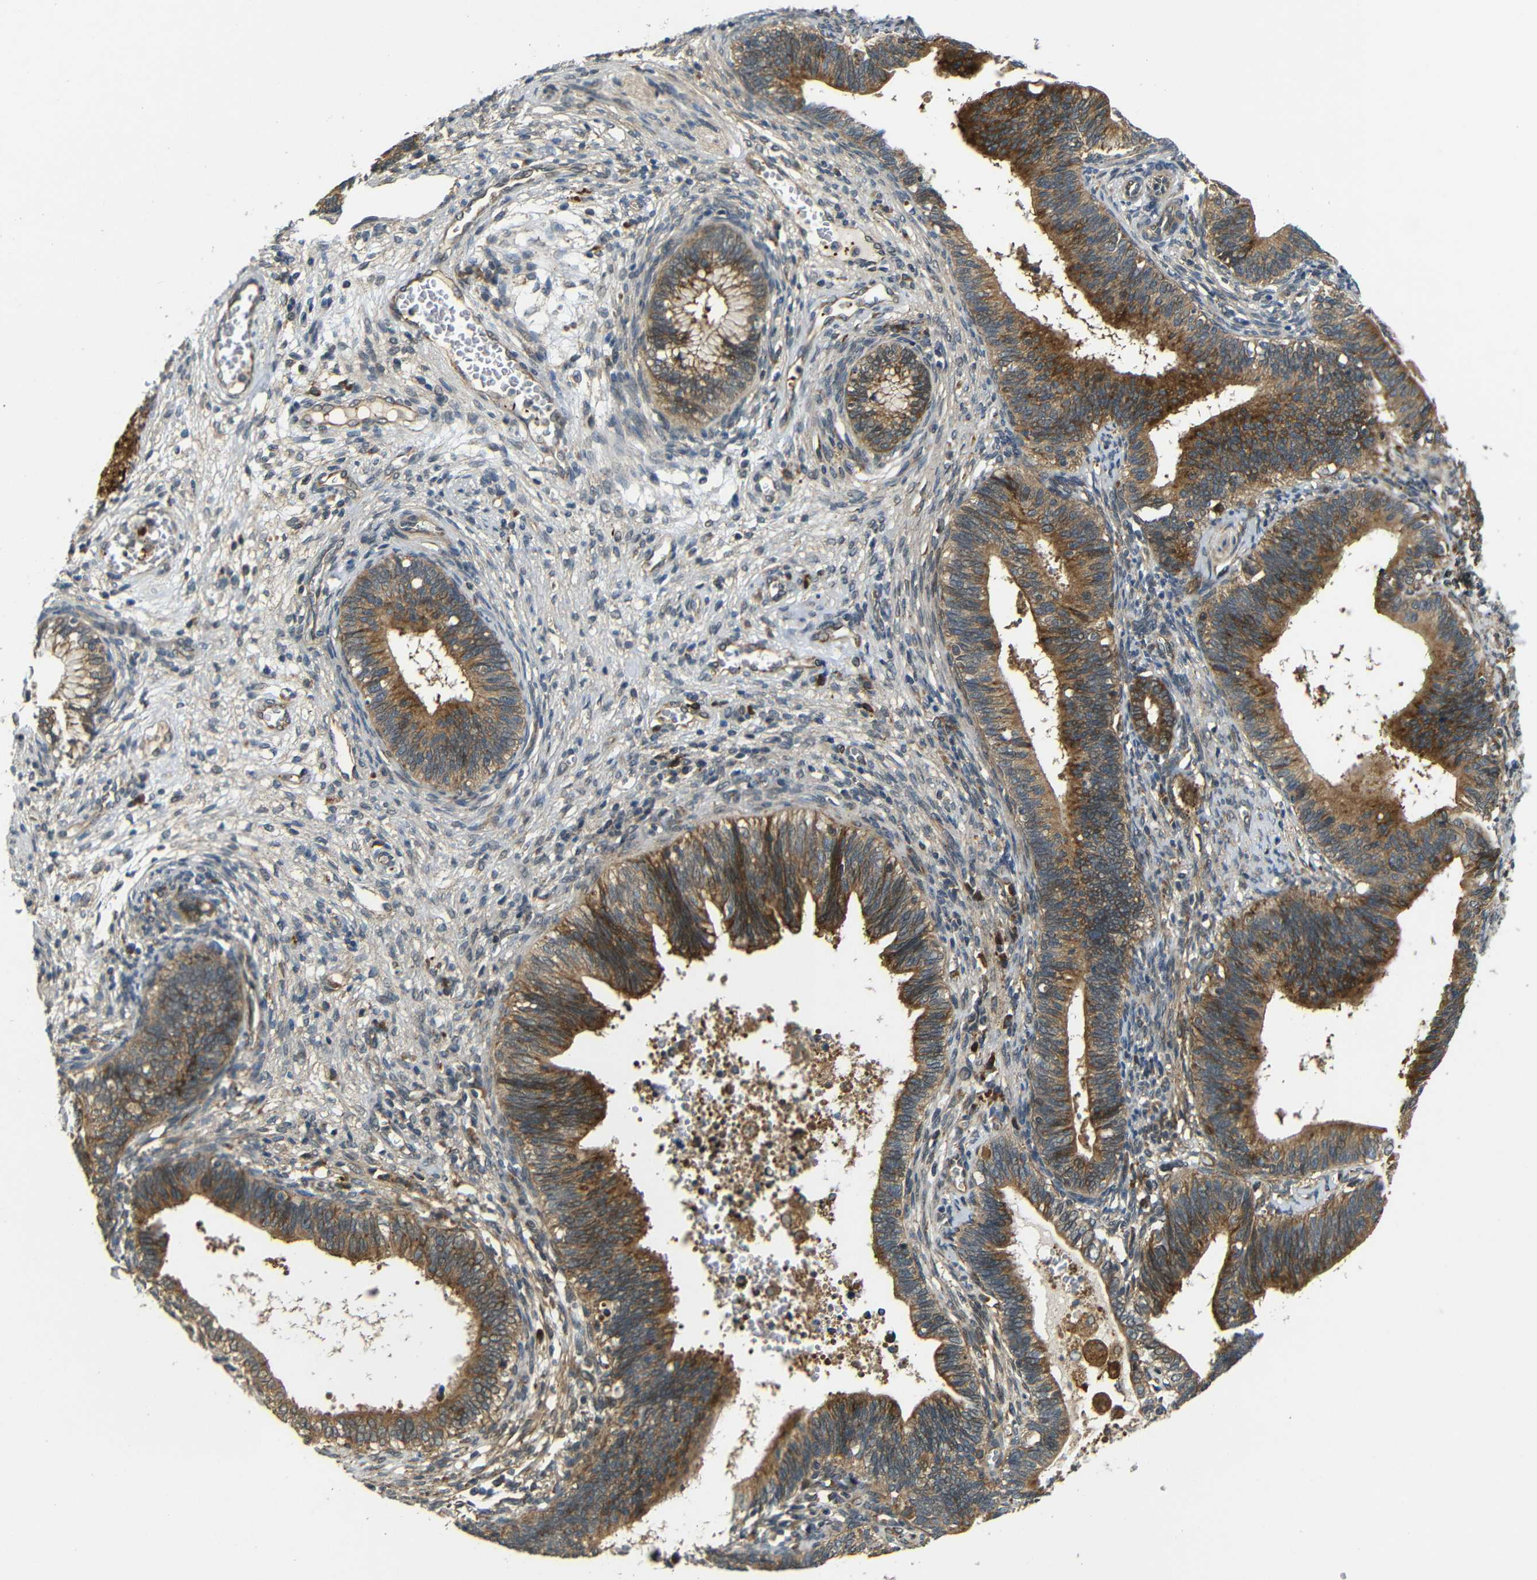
{"staining": {"intensity": "moderate", "quantity": ">75%", "location": "cytoplasmic/membranous"}, "tissue": "cervical cancer", "cell_type": "Tumor cells", "image_type": "cancer", "snomed": [{"axis": "morphology", "description": "Adenocarcinoma, NOS"}, {"axis": "topography", "description": "Cervix"}], "caption": "Immunohistochemistry (IHC) image of neoplastic tissue: cervical cancer (adenocarcinoma) stained using immunohistochemistry exhibits medium levels of moderate protein expression localized specifically in the cytoplasmic/membranous of tumor cells, appearing as a cytoplasmic/membranous brown color.", "gene": "EPHB2", "patient": {"sex": "female", "age": 44}}